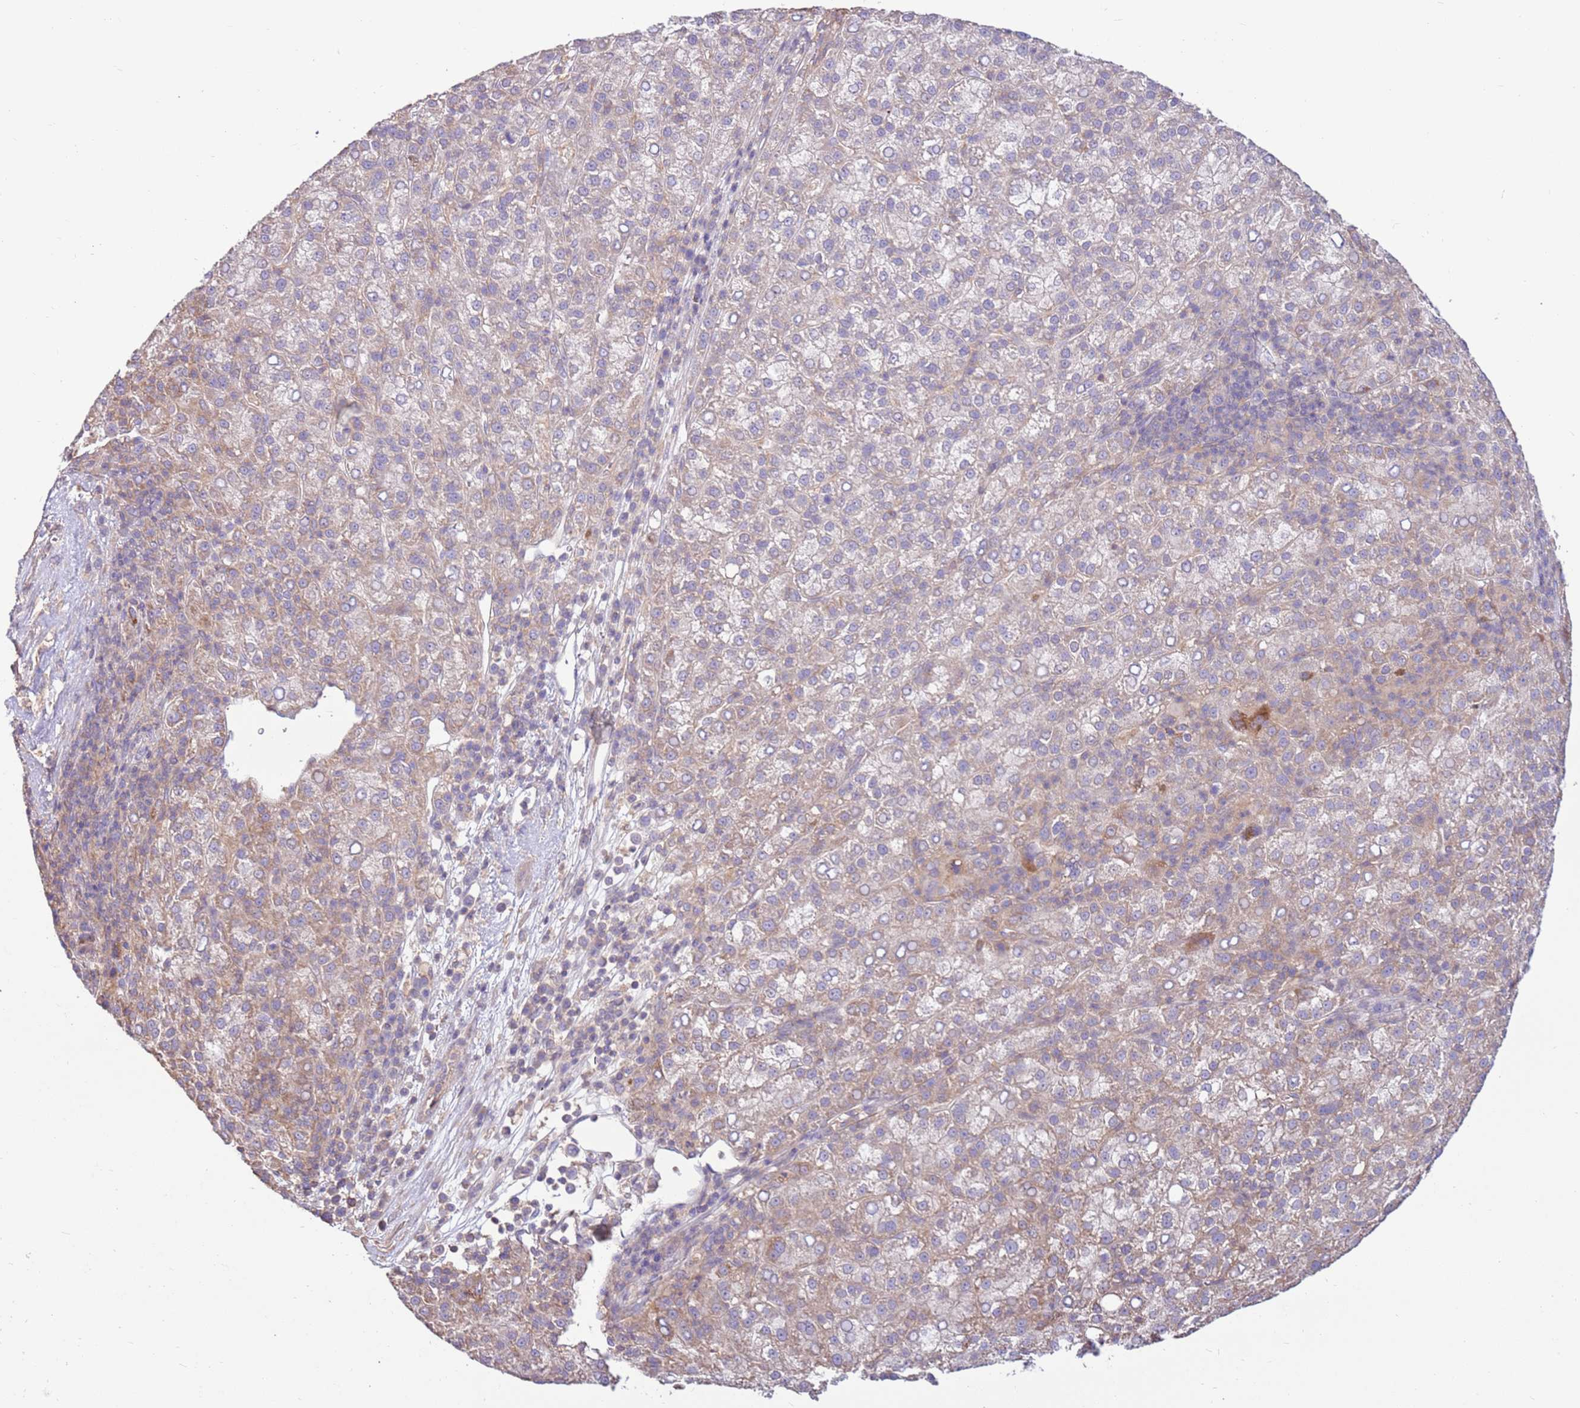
{"staining": {"intensity": "weak", "quantity": "25%-75%", "location": "cytoplasmic/membranous"}, "tissue": "liver cancer", "cell_type": "Tumor cells", "image_type": "cancer", "snomed": [{"axis": "morphology", "description": "Carcinoma, Hepatocellular, NOS"}, {"axis": "topography", "description": "Liver"}], "caption": "Weak cytoplasmic/membranous expression for a protein is seen in about 25%-75% of tumor cells of liver cancer (hepatocellular carcinoma) using IHC.", "gene": "EVA1B", "patient": {"sex": "female", "age": 58}}